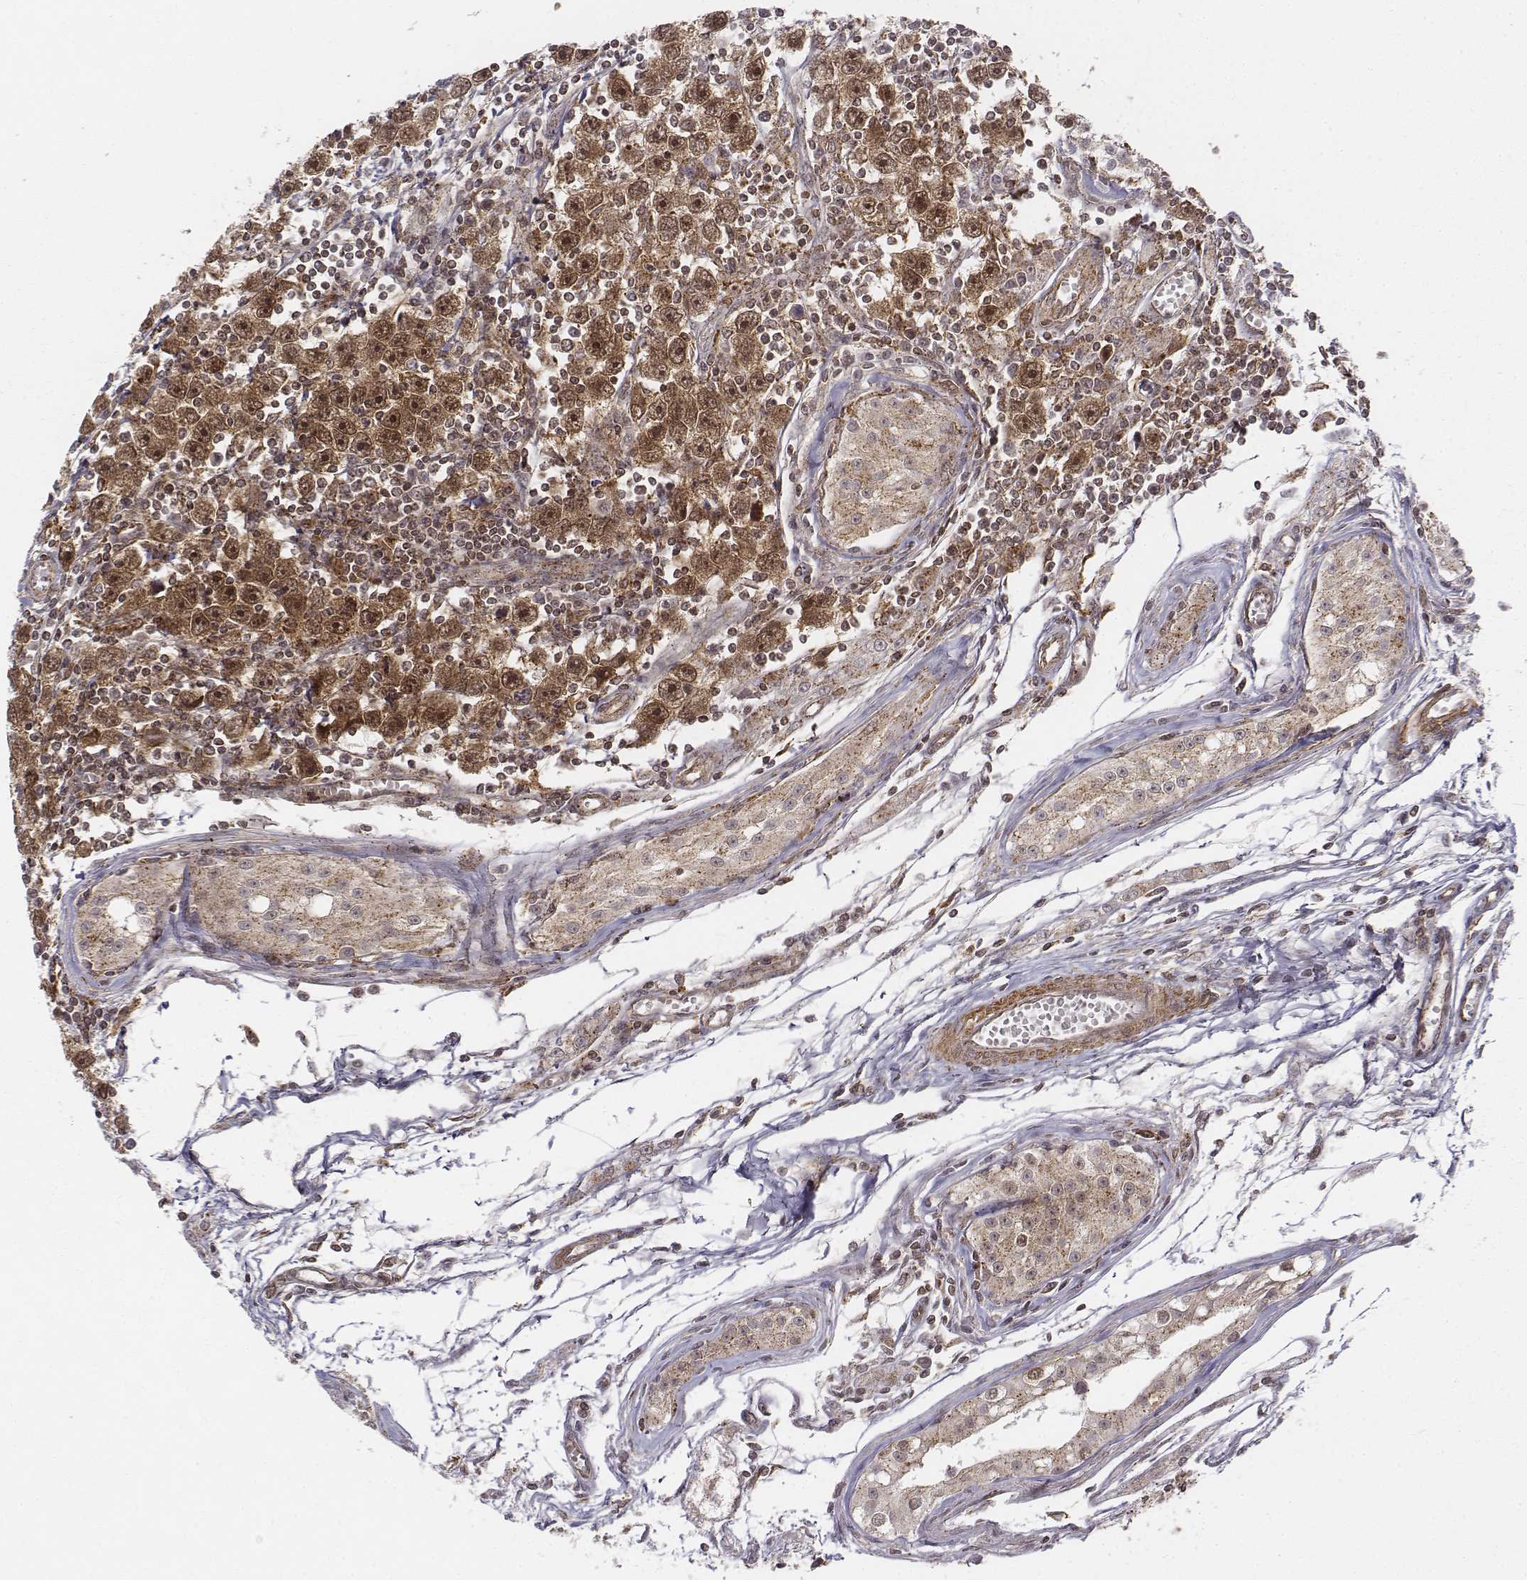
{"staining": {"intensity": "moderate", "quantity": ">75%", "location": "cytoplasmic/membranous,nuclear"}, "tissue": "testis cancer", "cell_type": "Tumor cells", "image_type": "cancer", "snomed": [{"axis": "morphology", "description": "Seminoma, NOS"}, {"axis": "topography", "description": "Testis"}], "caption": "Immunohistochemistry (IHC) staining of seminoma (testis), which displays medium levels of moderate cytoplasmic/membranous and nuclear positivity in approximately >75% of tumor cells indicating moderate cytoplasmic/membranous and nuclear protein expression. The staining was performed using DAB (3,3'-diaminobenzidine) (brown) for protein detection and nuclei were counterstained in hematoxylin (blue).", "gene": "ZFYVE19", "patient": {"sex": "male", "age": 30}}